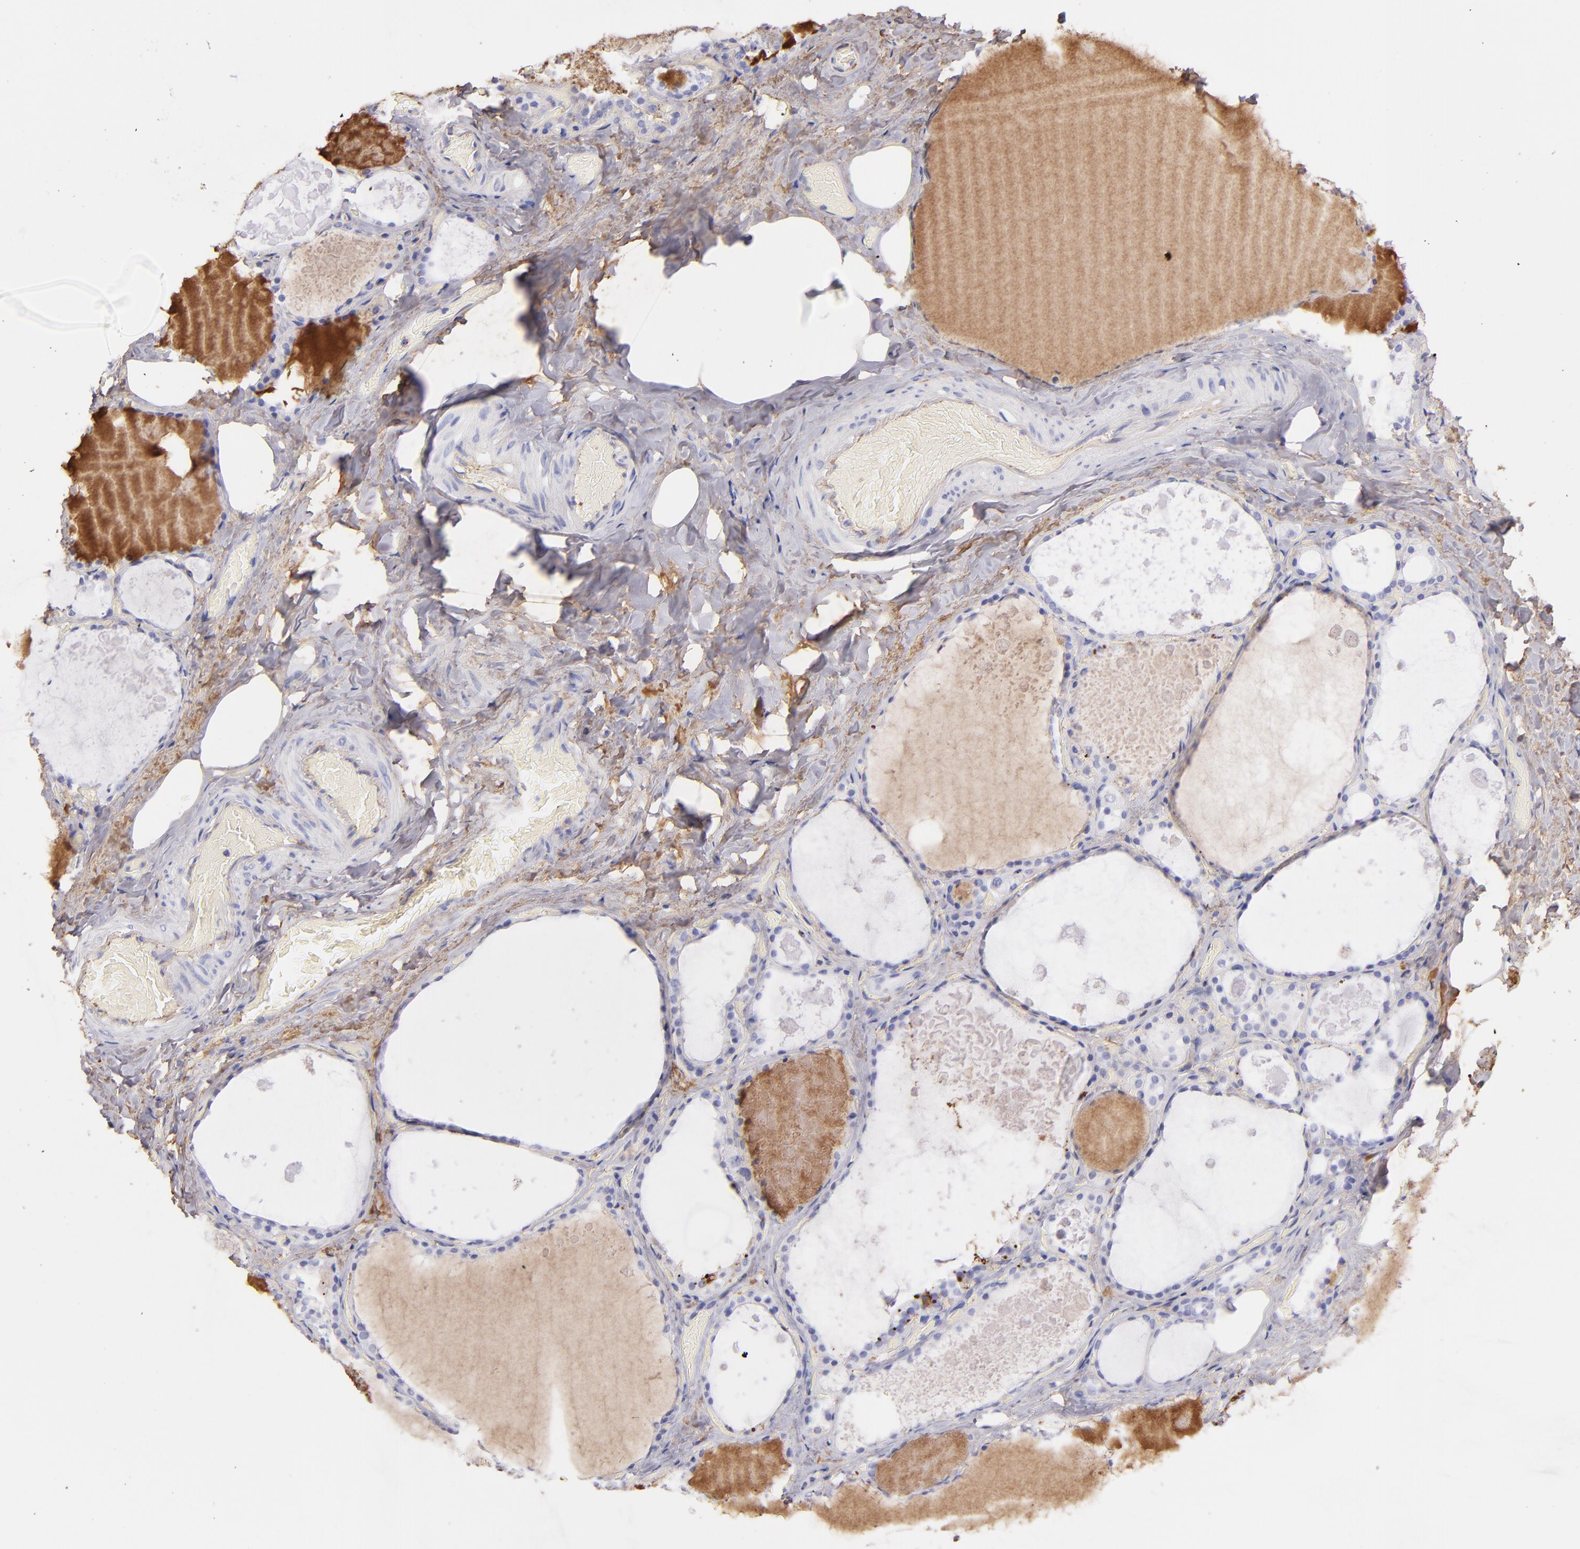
{"staining": {"intensity": "negative", "quantity": "none", "location": "none"}, "tissue": "thyroid gland", "cell_type": "Glandular cells", "image_type": "normal", "snomed": [{"axis": "morphology", "description": "Normal tissue, NOS"}, {"axis": "topography", "description": "Thyroid gland"}], "caption": "Thyroid gland was stained to show a protein in brown. There is no significant staining in glandular cells. (Stains: DAB (3,3'-diaminobenzidine) immunohistochemistry (IHC) with hematoxylin counter stain, Microscopy: brightfield microscopy at high magnification).", "gene": "FGB", "patient": {"sex": "male", "age": 61}}